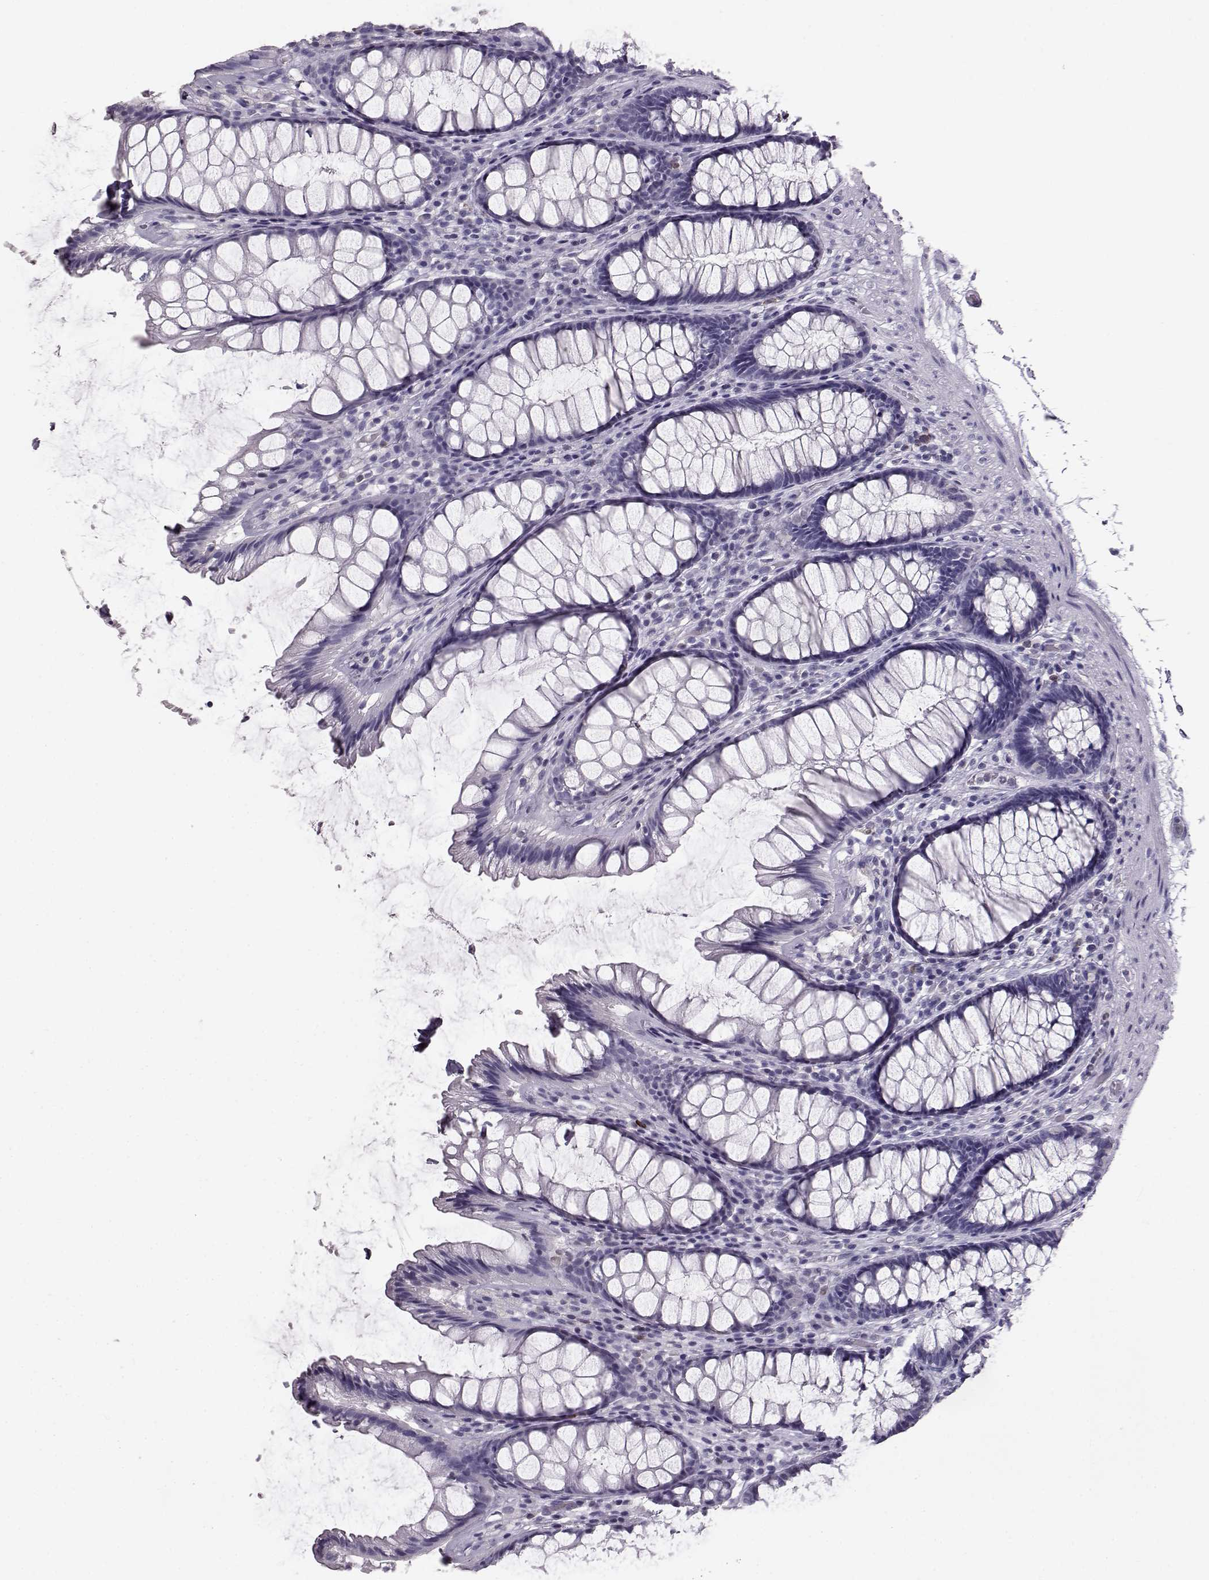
{"staining": {"intensity": "negative", "quantity": "none", "location": "none"}, "tissue": "rectum", "cell_type": "Glandular cells", "image_type": "normal", "snomed": [{"axis": "morphology", "description": "Normal tissue, NOS"}, {"axis": "topography", "description": "Rectum"}], "caption": "DAB immunohistochemical staining of unremarkable rectum demonstrates no significant positivity in glandular cells.", "gene": "ELOVL5", "patient": {"sex": "male", "age": 72}}